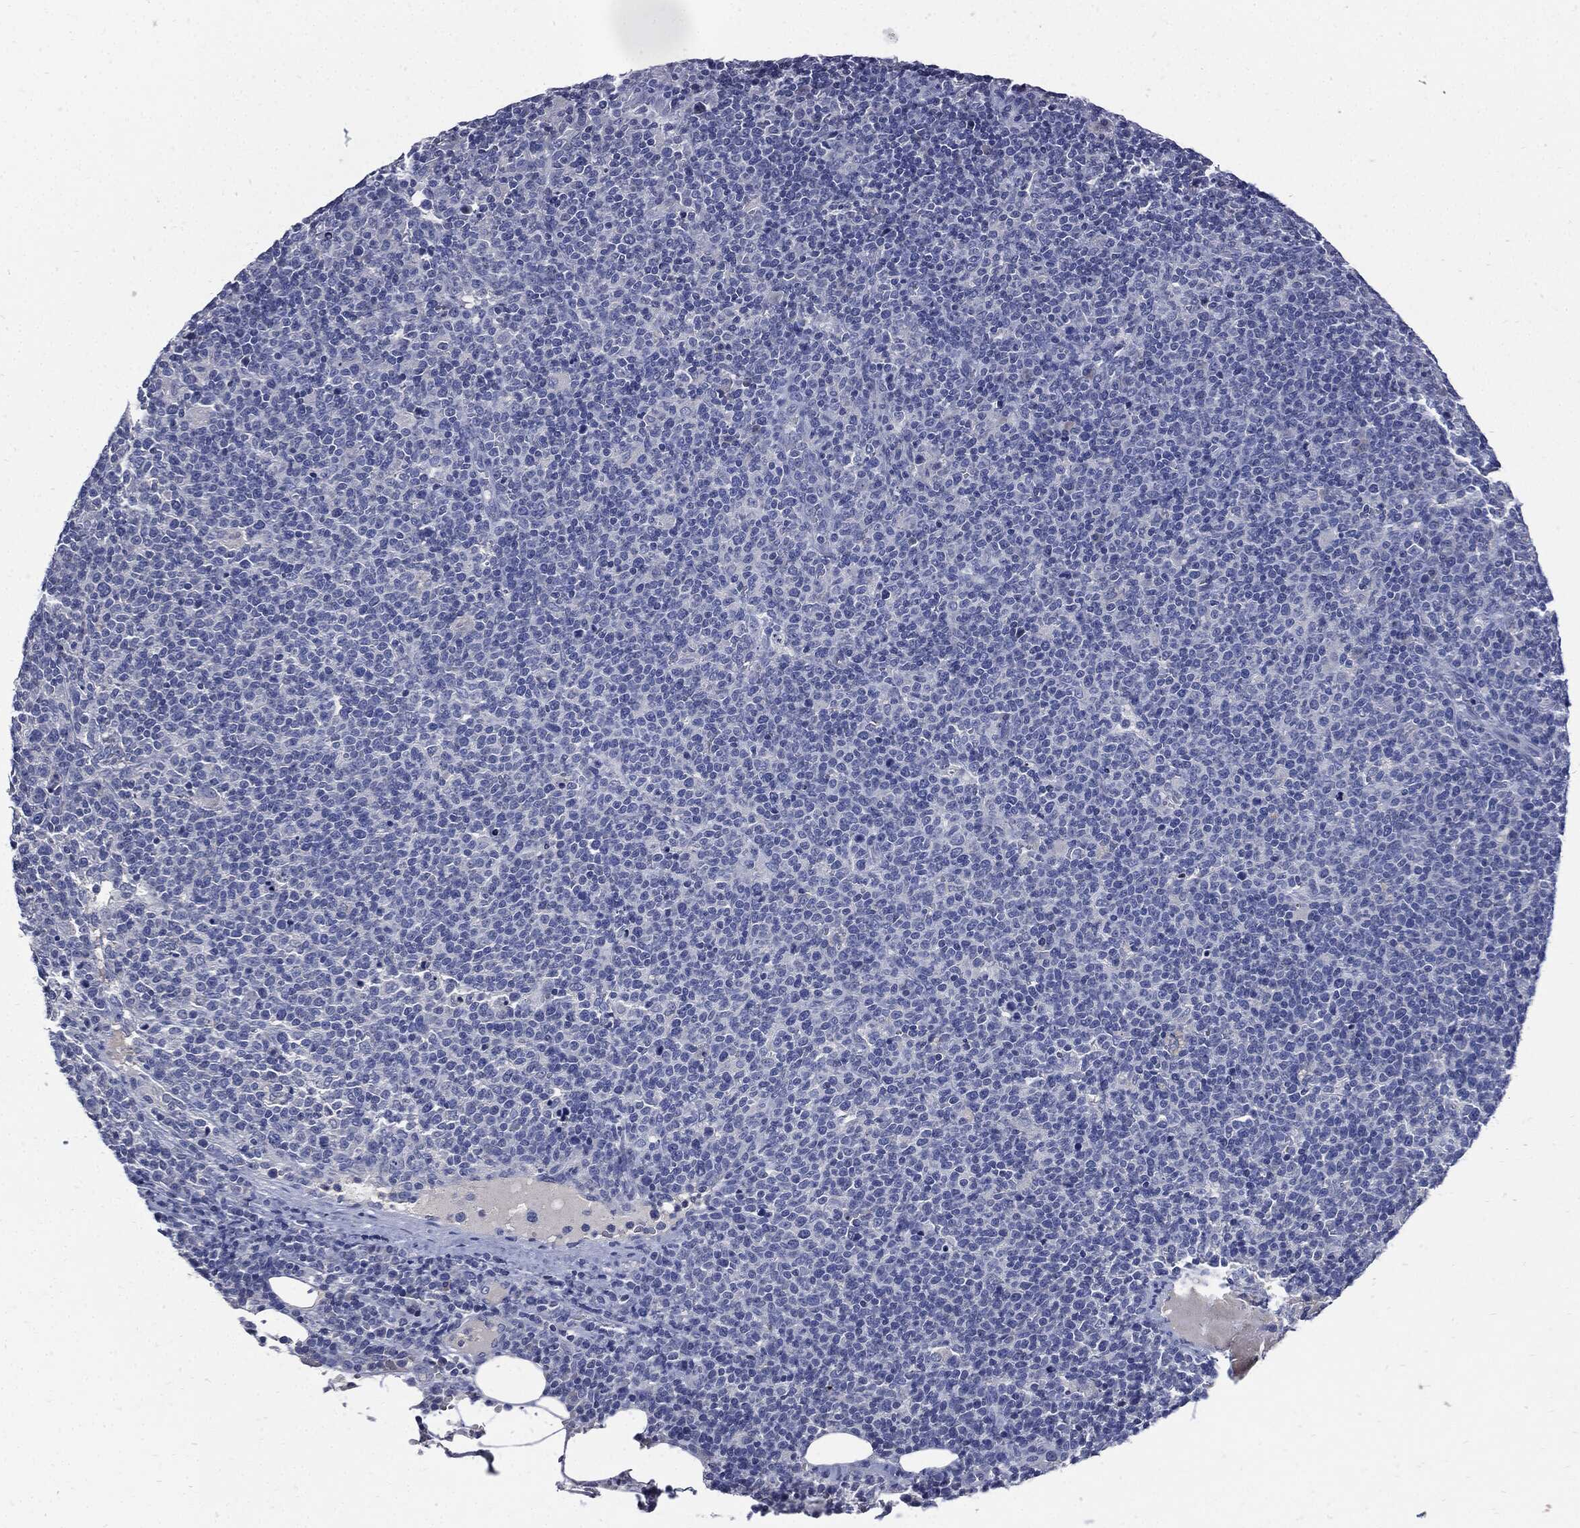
{"staining": {"intensity": "negative", "quantity": "none", "location": "none"}, "tissue": "lymphoma", "cell_type": "Tumor cells", "image_type": "cancer", "snomed": [{"axis": "morphology", "description": "Malignant lymphoma, non-Hodgkin's type, High grade"}, {"axis": "topography", "description": "Lymph node"}], "caption": "Tumor cells are negative for protein expression in human malignant lymphoma, non-Hodgkin's type (high-grade). Brightfield microscopy of IHC stained with DAB (3,3'-diaminobenzidine) (brown) and hematoxylin (blue), captured at high magnification.", "gene": "CPE", "patient": {"sex": "male", "age": 61}}